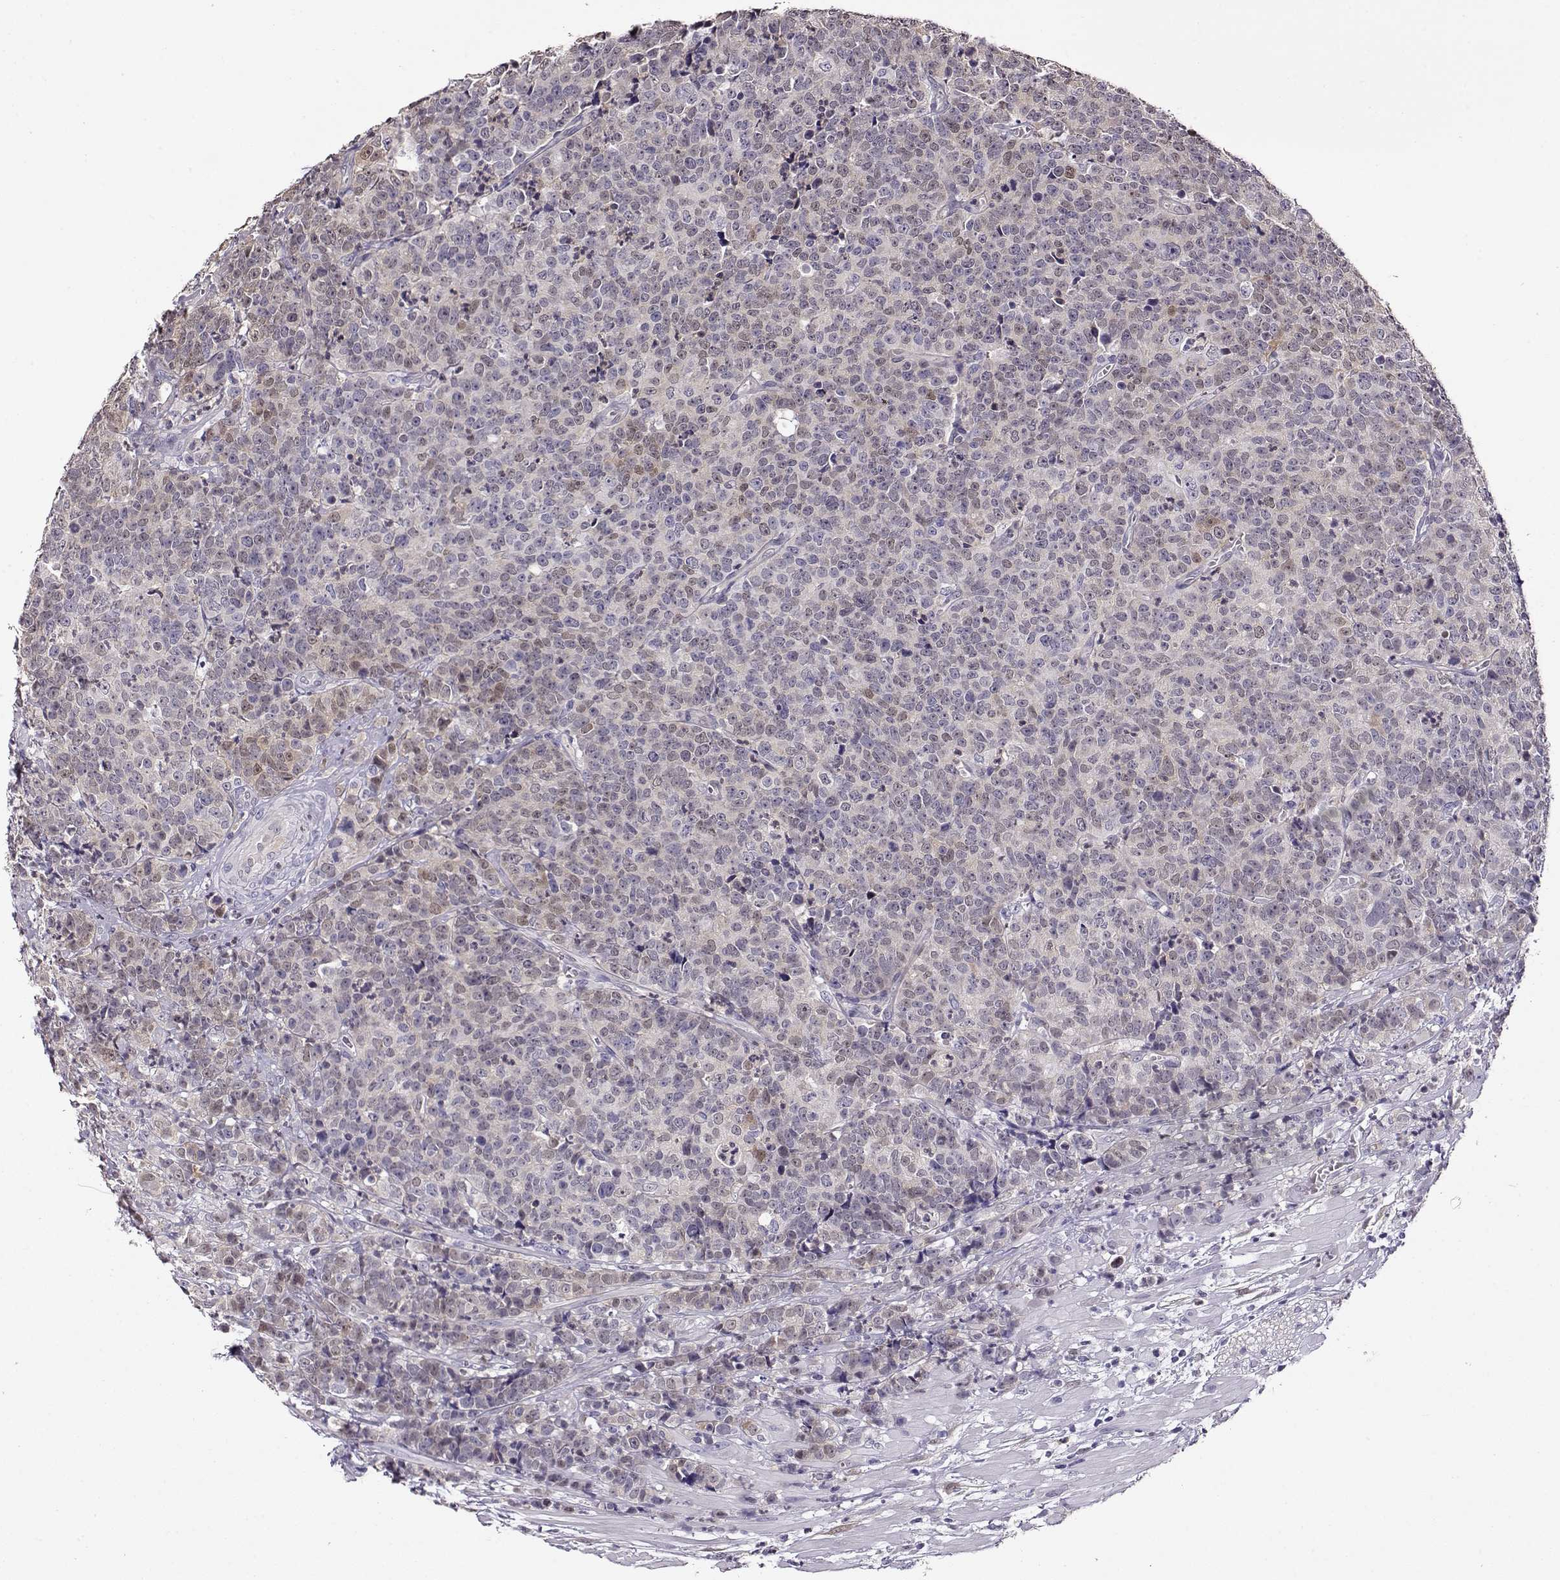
{"staining": {"intensity": "weak", "quantity": "<25%", "location": "nuclear"}, "tissue": "prostate cancer", "cell_type": "Tumor cells", "image_type": "cancer", "snomed": [{"axis": "morphology", "description": "Adenocarcinoma, NOS"}, {"axis": "topography", "description": "Prostate"}], "caption": "The image shows no staining of tumor cells in prostate cancer (adenocarcinoma). (Stains: DAB (3,3'-diaminobenzidine) IHC with hematoxylin counter stain, Microscopy: brightfield microscopy at high magnification).", "gene": "CCR8", "patient": {"sex": "male", "age": 67}}